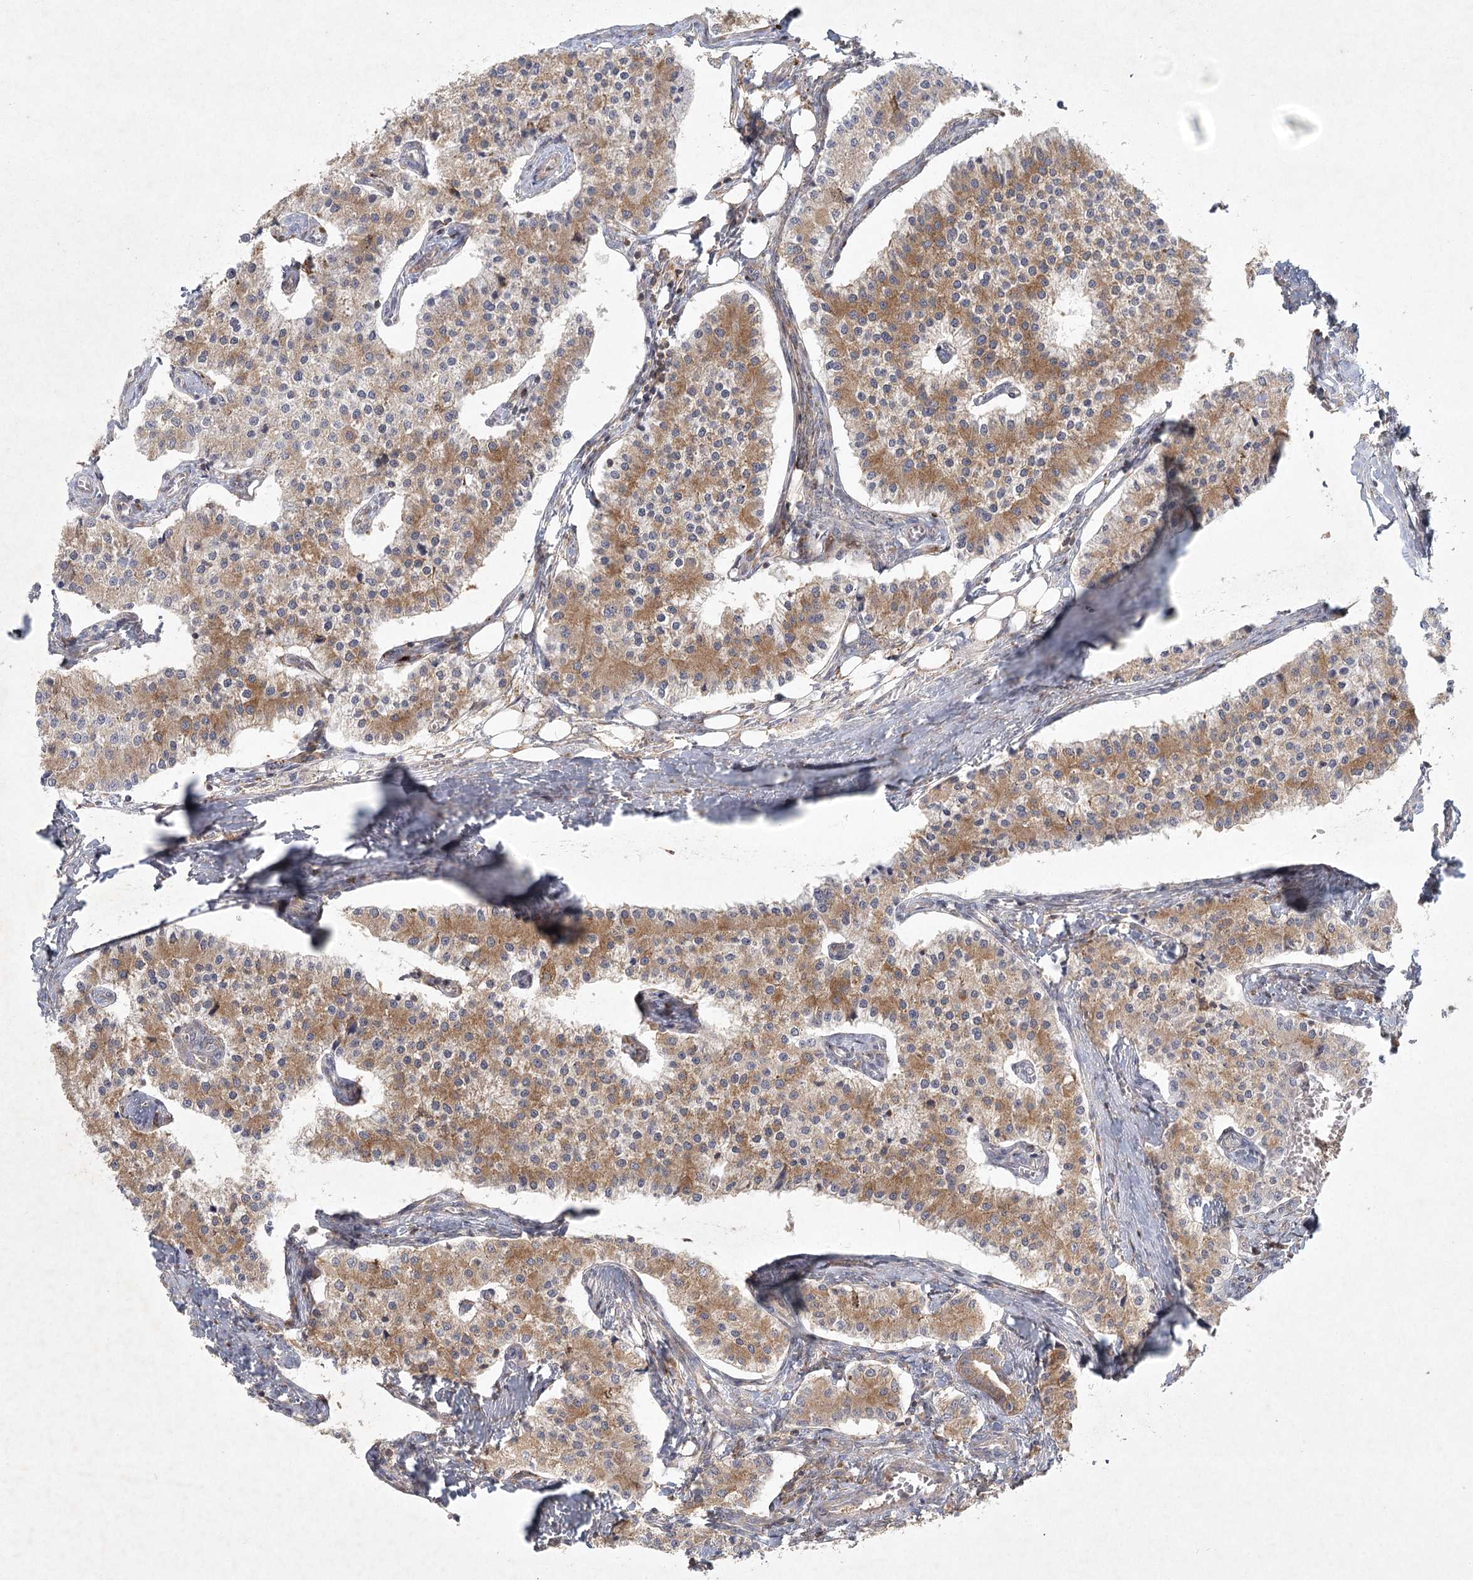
{"staining": {"intensity": "moderate", "quantity": ">75%", "location": "cytoplasmic/membranous"}, "tissue": "carcinoid", "cell_type": "Tumor cells", "image_type": "cancer", "snomed": [{"axis": "morphology", "description": "Carcinoid, malignant, NOS"}, {"axis": "topography", "description": "Colon"}], "caption": "The photomicrograph reveals a brown stain indicating the presence of a protein in the cytoplasmic/membranous of tumor cells in carcinoid.", "gene": "FAM110C", "patient": {"sex": "female", "age": 52}}